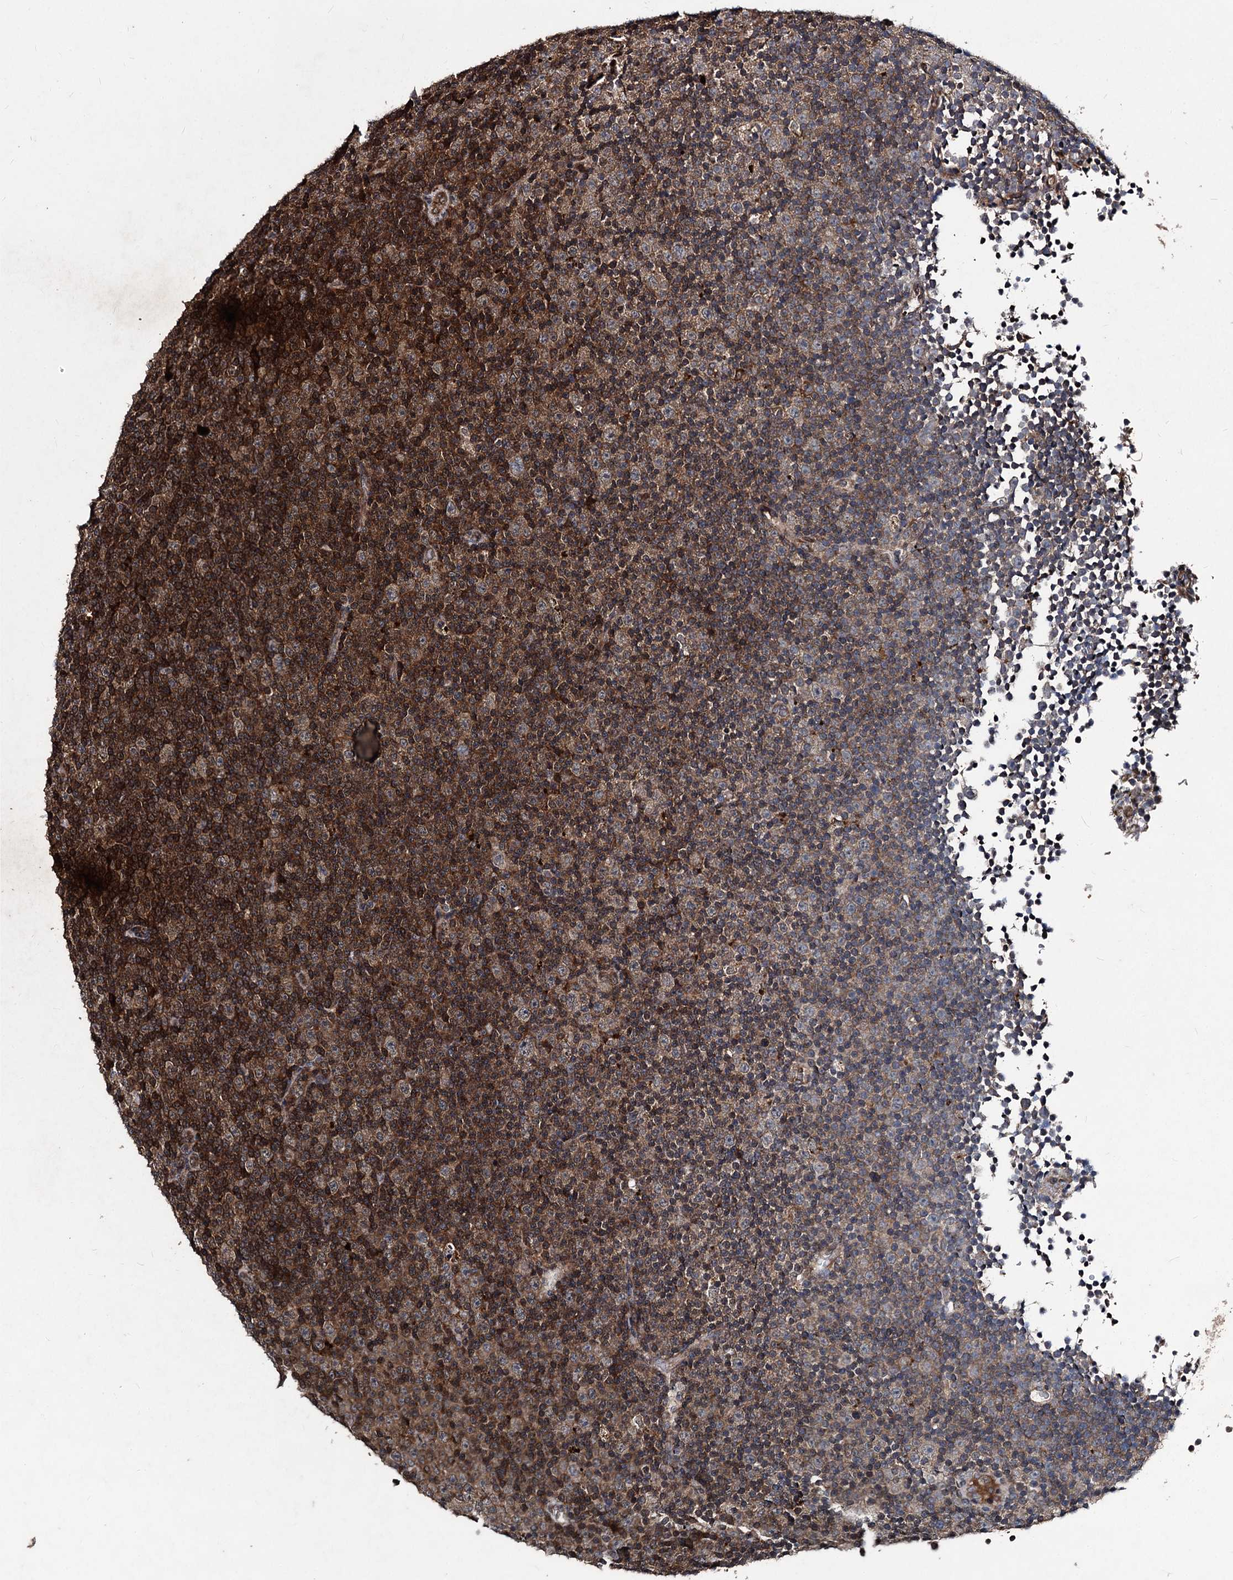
{"staining": {"intensity": "moderate", "quantity": ">75%", "location": "cytoplasmic/membranous"}, "tissue": "lymphoma", "cell_type": "Tumor cells", "image_type": "cancer", "snomed": [{"axis": "morphology", "description": "Malignant lymphoma, non-Hodgkin's type, Low grade"}, {"axis": "topography", "description": "Lymph node"}], "caption": "Immunohistochemistry (IHC) image of human lymphoma stained for a protein (brown), which demonstrates medium levels of moderate cytoplasmic/membranous expression in approximately >75% of tumor cells.", "gene": "BCL2L2", "patient": {"sex": "female", "age": 67}}